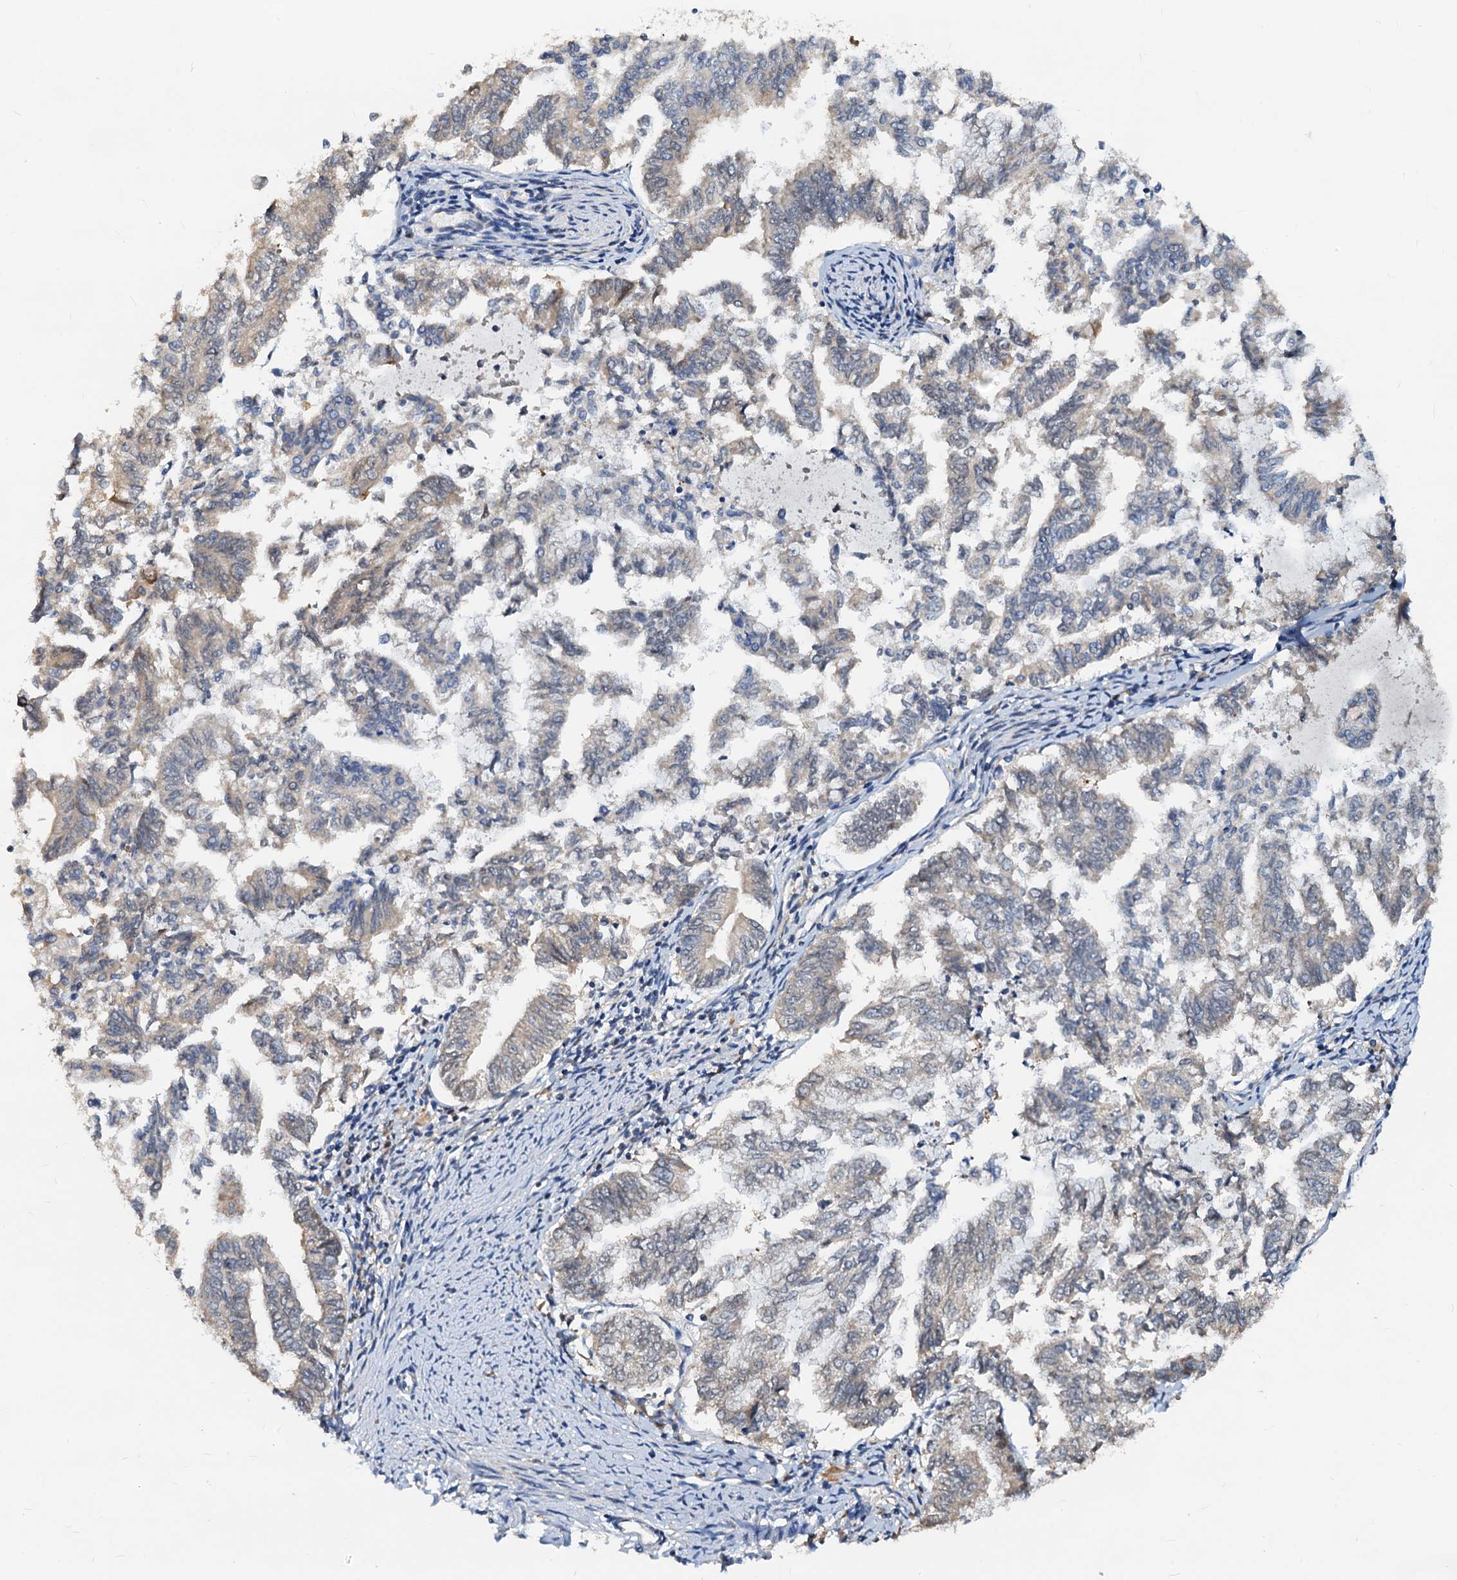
{"staining": {"intensity": "strong", "quantity": "<25%", "location": "cytoplasmic/membranous"}, "tissue": "endometrial cancer", "cell_type": "Tumor cells", "image_type": "cancer", "snomed": [{"axis": "morphology", "description": "Adenocarcinoma, NOS"}, {"axis": "topography", "description": "Endometrium"}], "caption": "Immunohistochemistry (DAB) staining of endometrial cancer shows strong cytoplasmic/membranous protein staining in approximately <25% of tumor cells. (DAB IHC with brightfield microscopy, high magnification).", "gene": "PTGES3", "patient": {"sex": "female", "age": 79}}